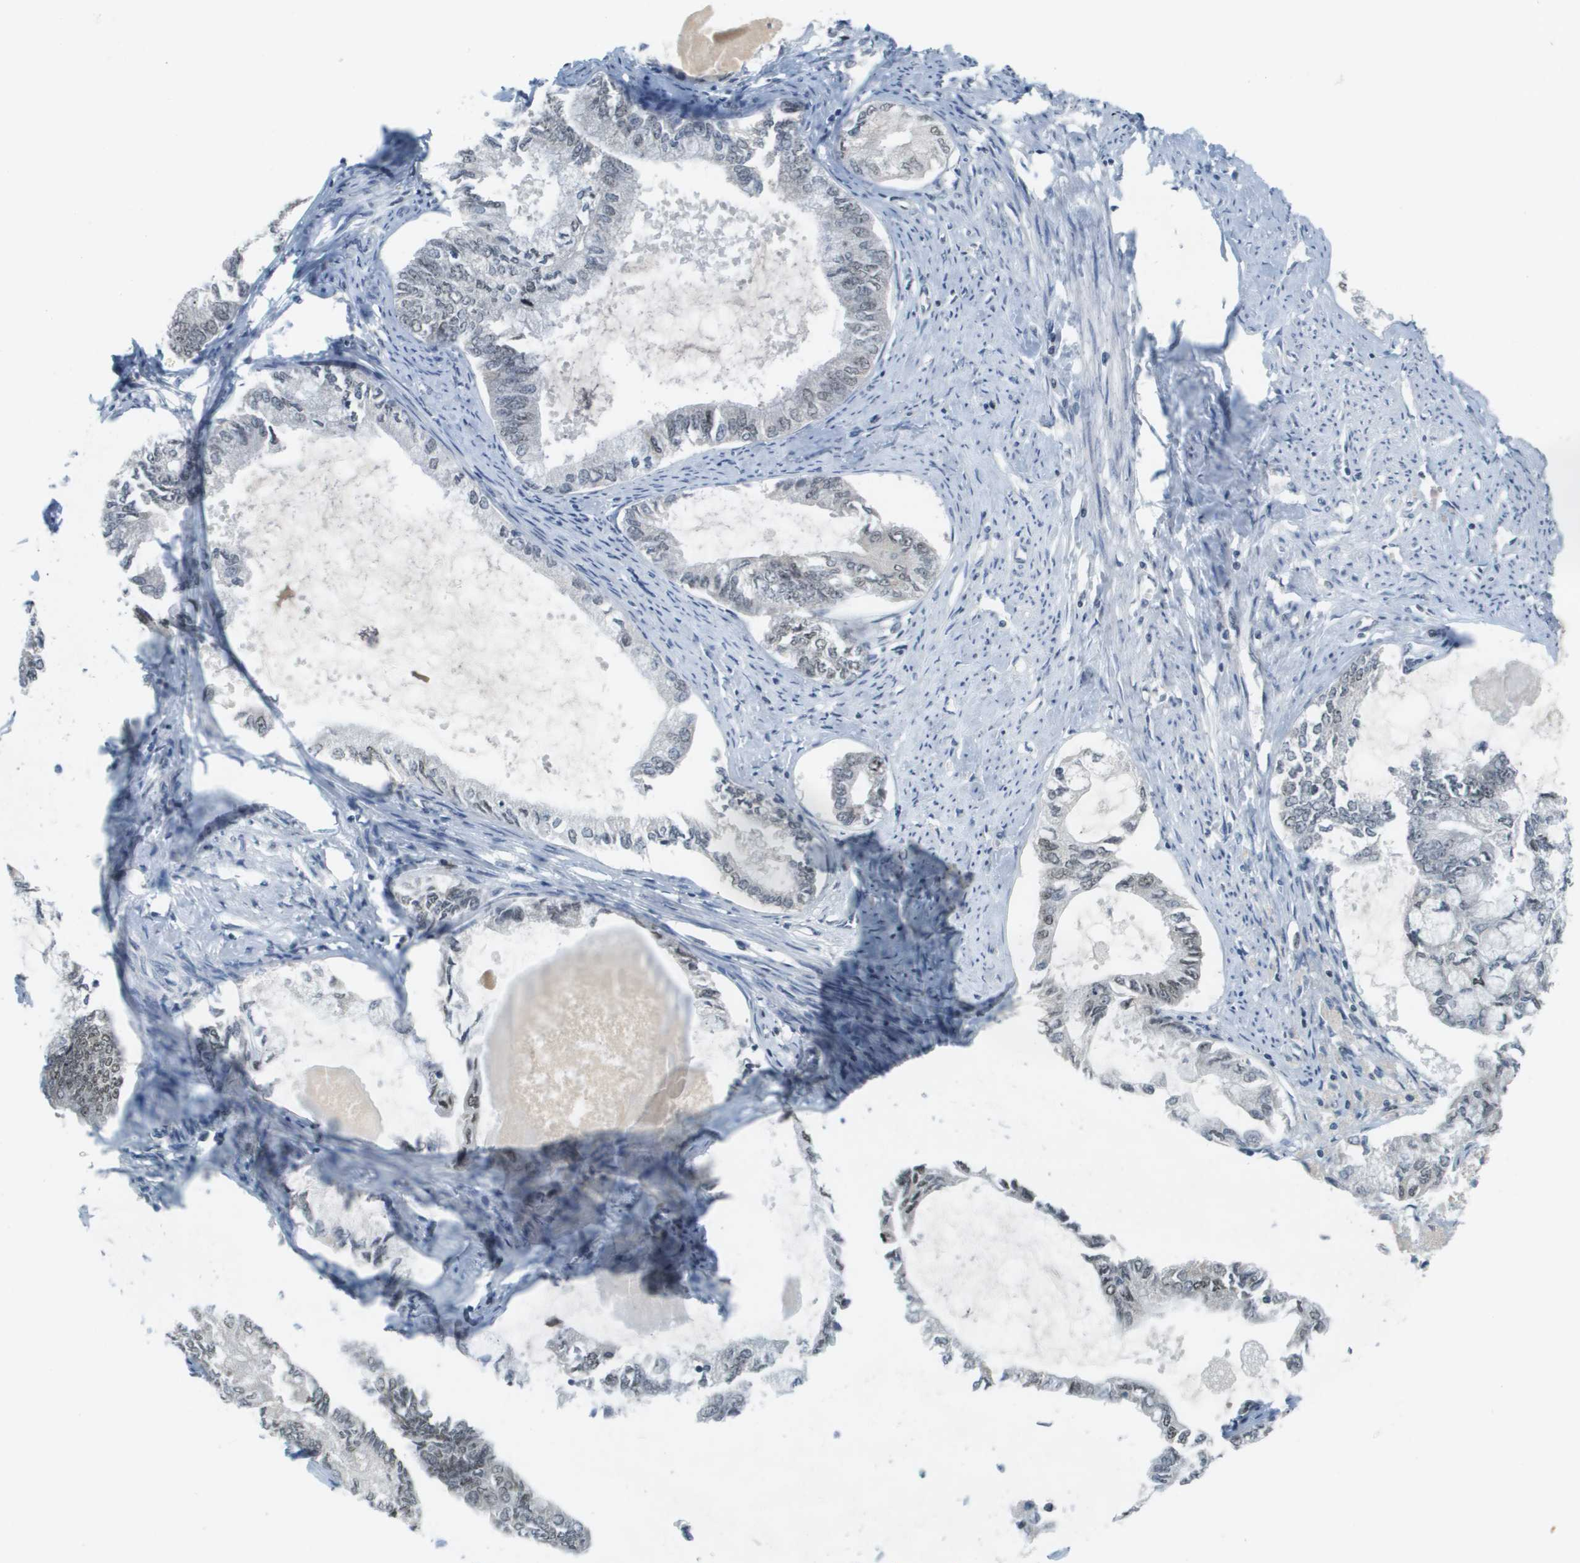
{"staining": {"intensity": "weak", "quantity": "<25%", "location": "nuclear"}, "tissue": "endometrial cancer", "cell_type": "Tumor cells", "image_type": "cancer", "snomed": [{"axis": "morphology", "description": "Adenocarcinoma, NOS"}, {"axis": "topography", "description": "Endometrium"}], "caption": "Immunohistochemistry (IHC) micrograph of human endometrial adenocarcinoma stained for a protein (brown), which displays no expression in tumor cells. (Stains: DAB immunohistochemistry (IHC) with hematoxylin counter stain, Microscopy: brightfield microscopy at high magnification).", "gene": "CBX5", "patient": {"sex": "female", "age": 86}}